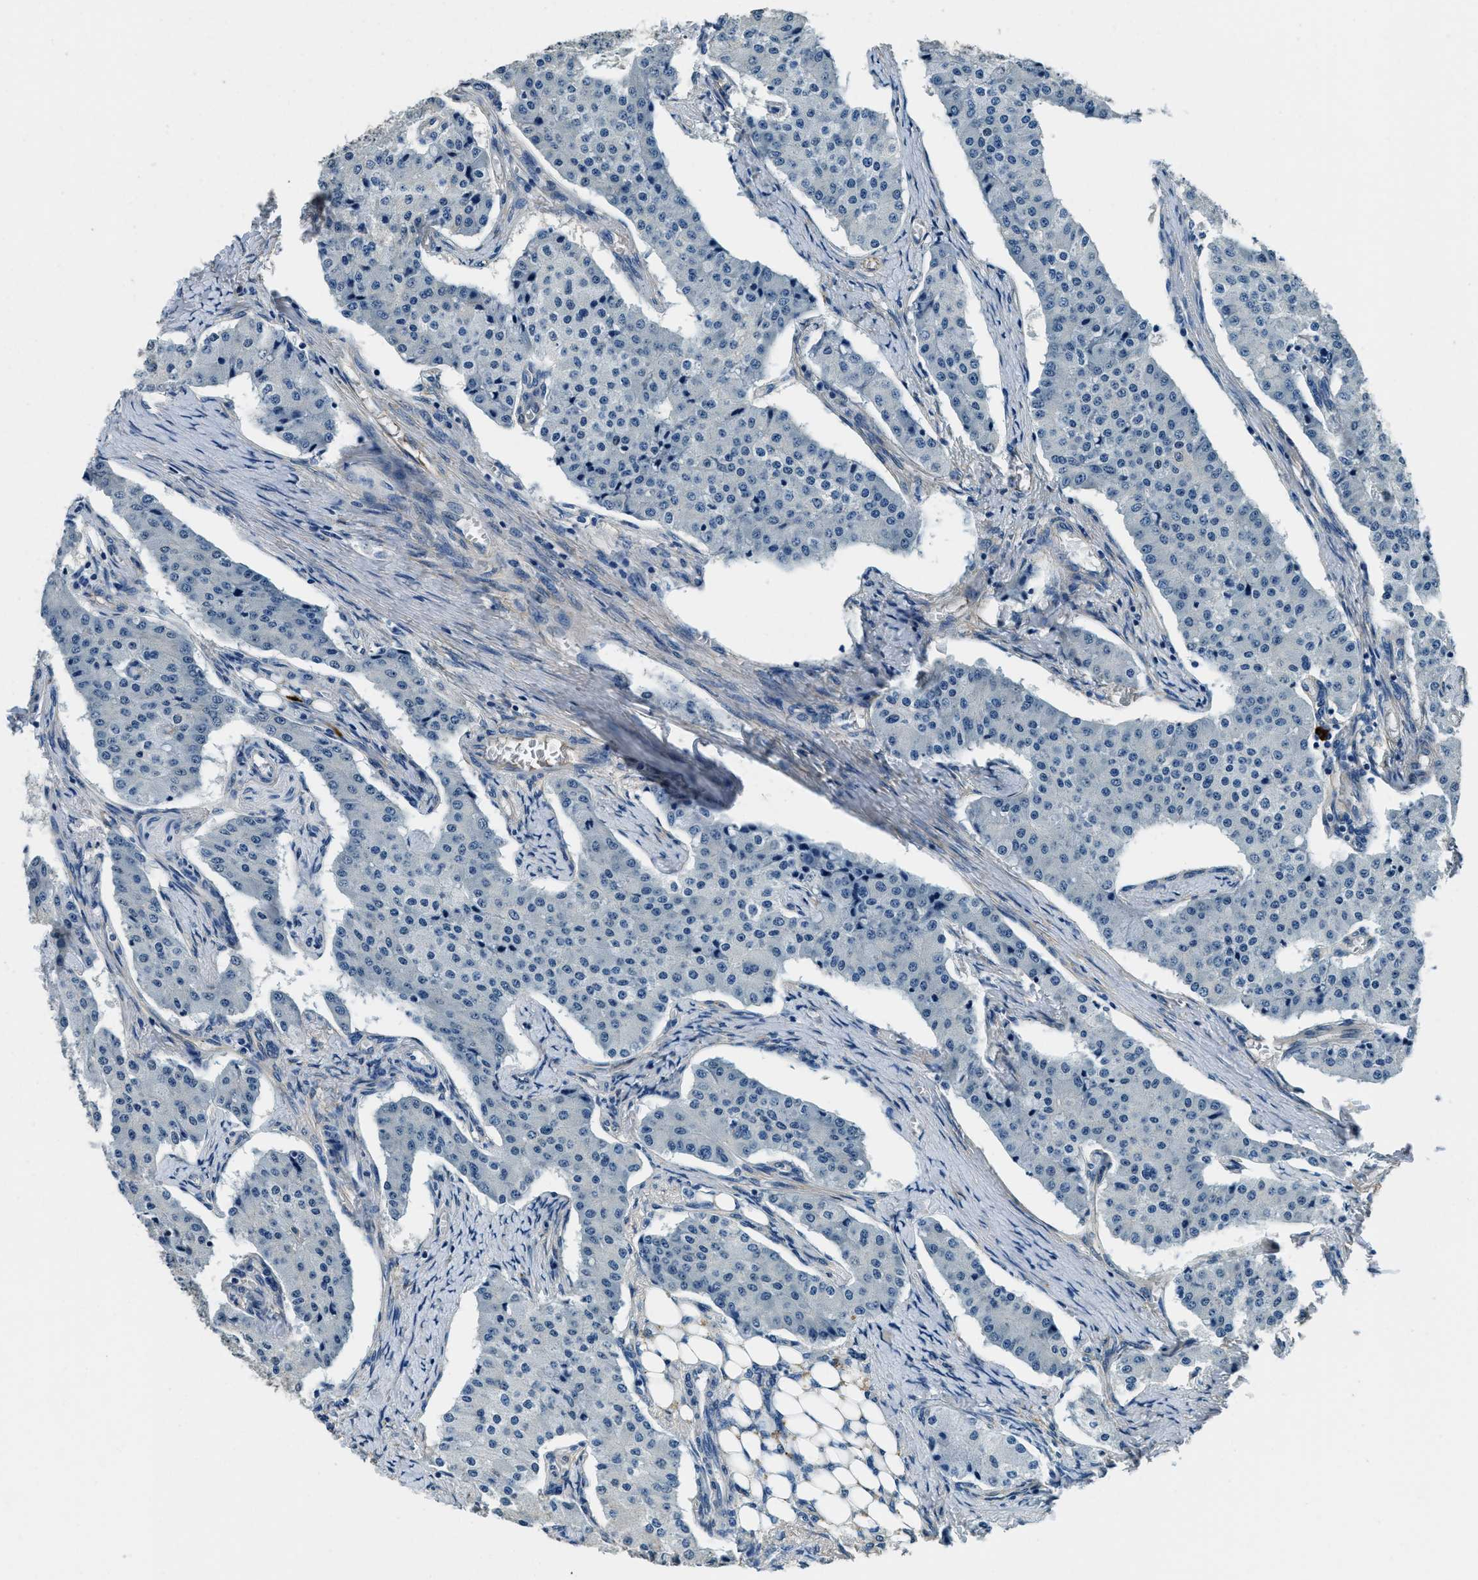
{"staining": {"intensity": "negative", "quantity": "none", "location": "none"}, "tissue": "carcinoid", "cell_type": "Tumor cells", "image_type": "cancer", "snomed": [{"axis": "morphology", "description": "Carcinoid, malignant, NOS"}, {"axis": "topography", "description": "Colon"}], "caption": "There is no significant positivity in tumor cells of carcinoid.", "gene": "TMEM186", "patient": {"sex": "female", "age": 52}}